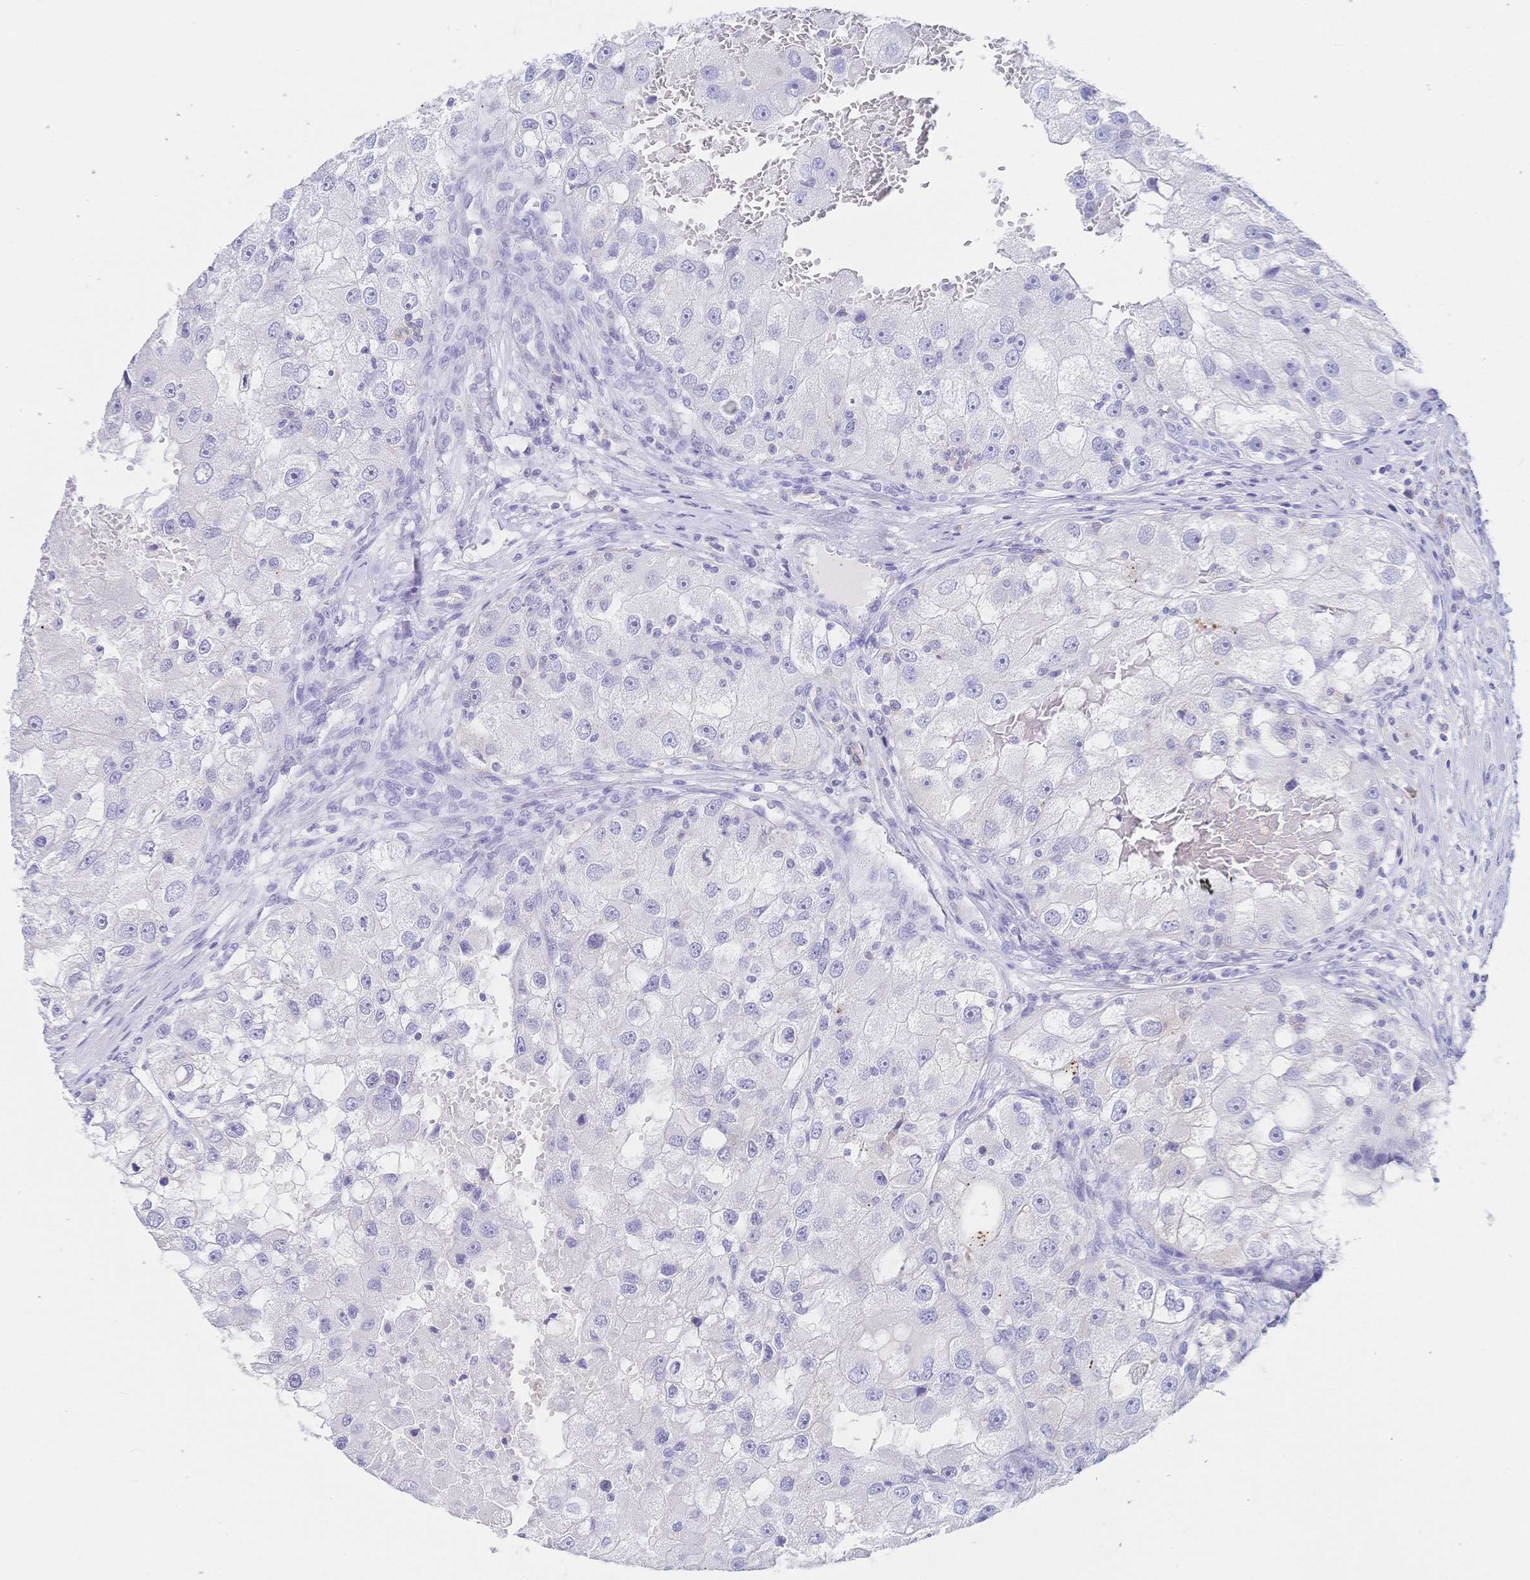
{"staining": {"intensity": "negative", "quantity": "none", "location": "none"}, "tissue": "renal cancer", "cell_type": "Tumor cells", "image_type": "cancer", "snomed": [{"axis": "morphology", "description": "Adenocarcinoma, NOS"}, {"axis": "topography", "description": "Kidney"}], "caption": "Human renal cancer stained for a protein using IHC displays no staining in tumor cells.", "gene": "RRM1", "patient": {"sex": "male", "age": 63}}